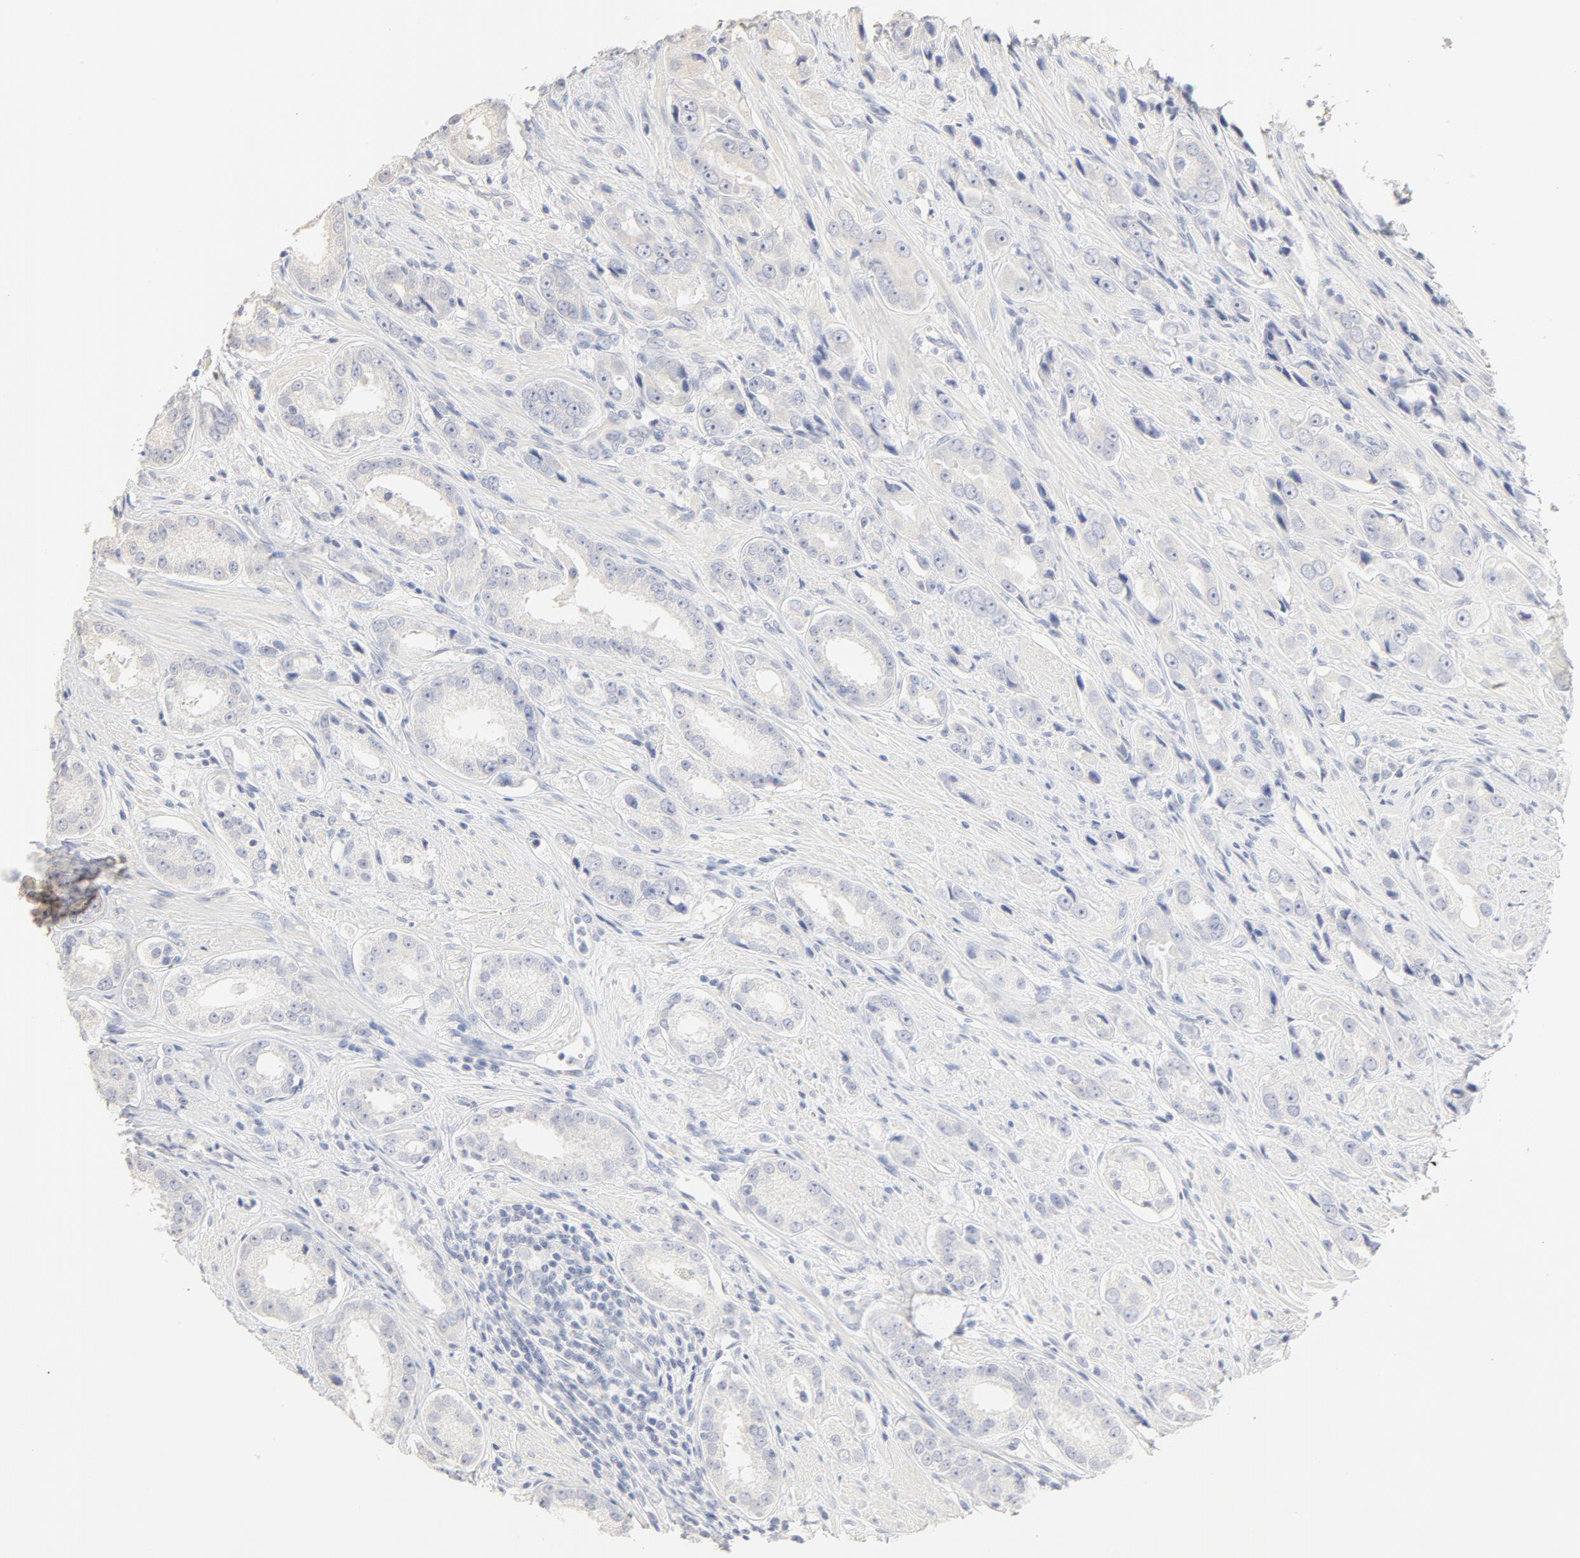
{"staining": {"intensity": "negative", "quantity": "none", "location": "none"}, "tissue": "prostate cancer", "cell_type": "Tumor cells", "image_type": "cancer", "snomed": [{"axis": "morphology", "description": "Adenocarcinoma, Medium grade"}, {"axis": "topography", "description": "Prostate"}], "caption": "IHC histopathology image of human adenocarcinoma (medium-grade) (prostate) stained for a protein (brown), which shows no staining in tumor cells. (Brightfield microscopy of DAB immunohistochemistry (IHC) at high magnification).", "gene": "FCGBP", "patient": {"sex": "male", "age": 53}}